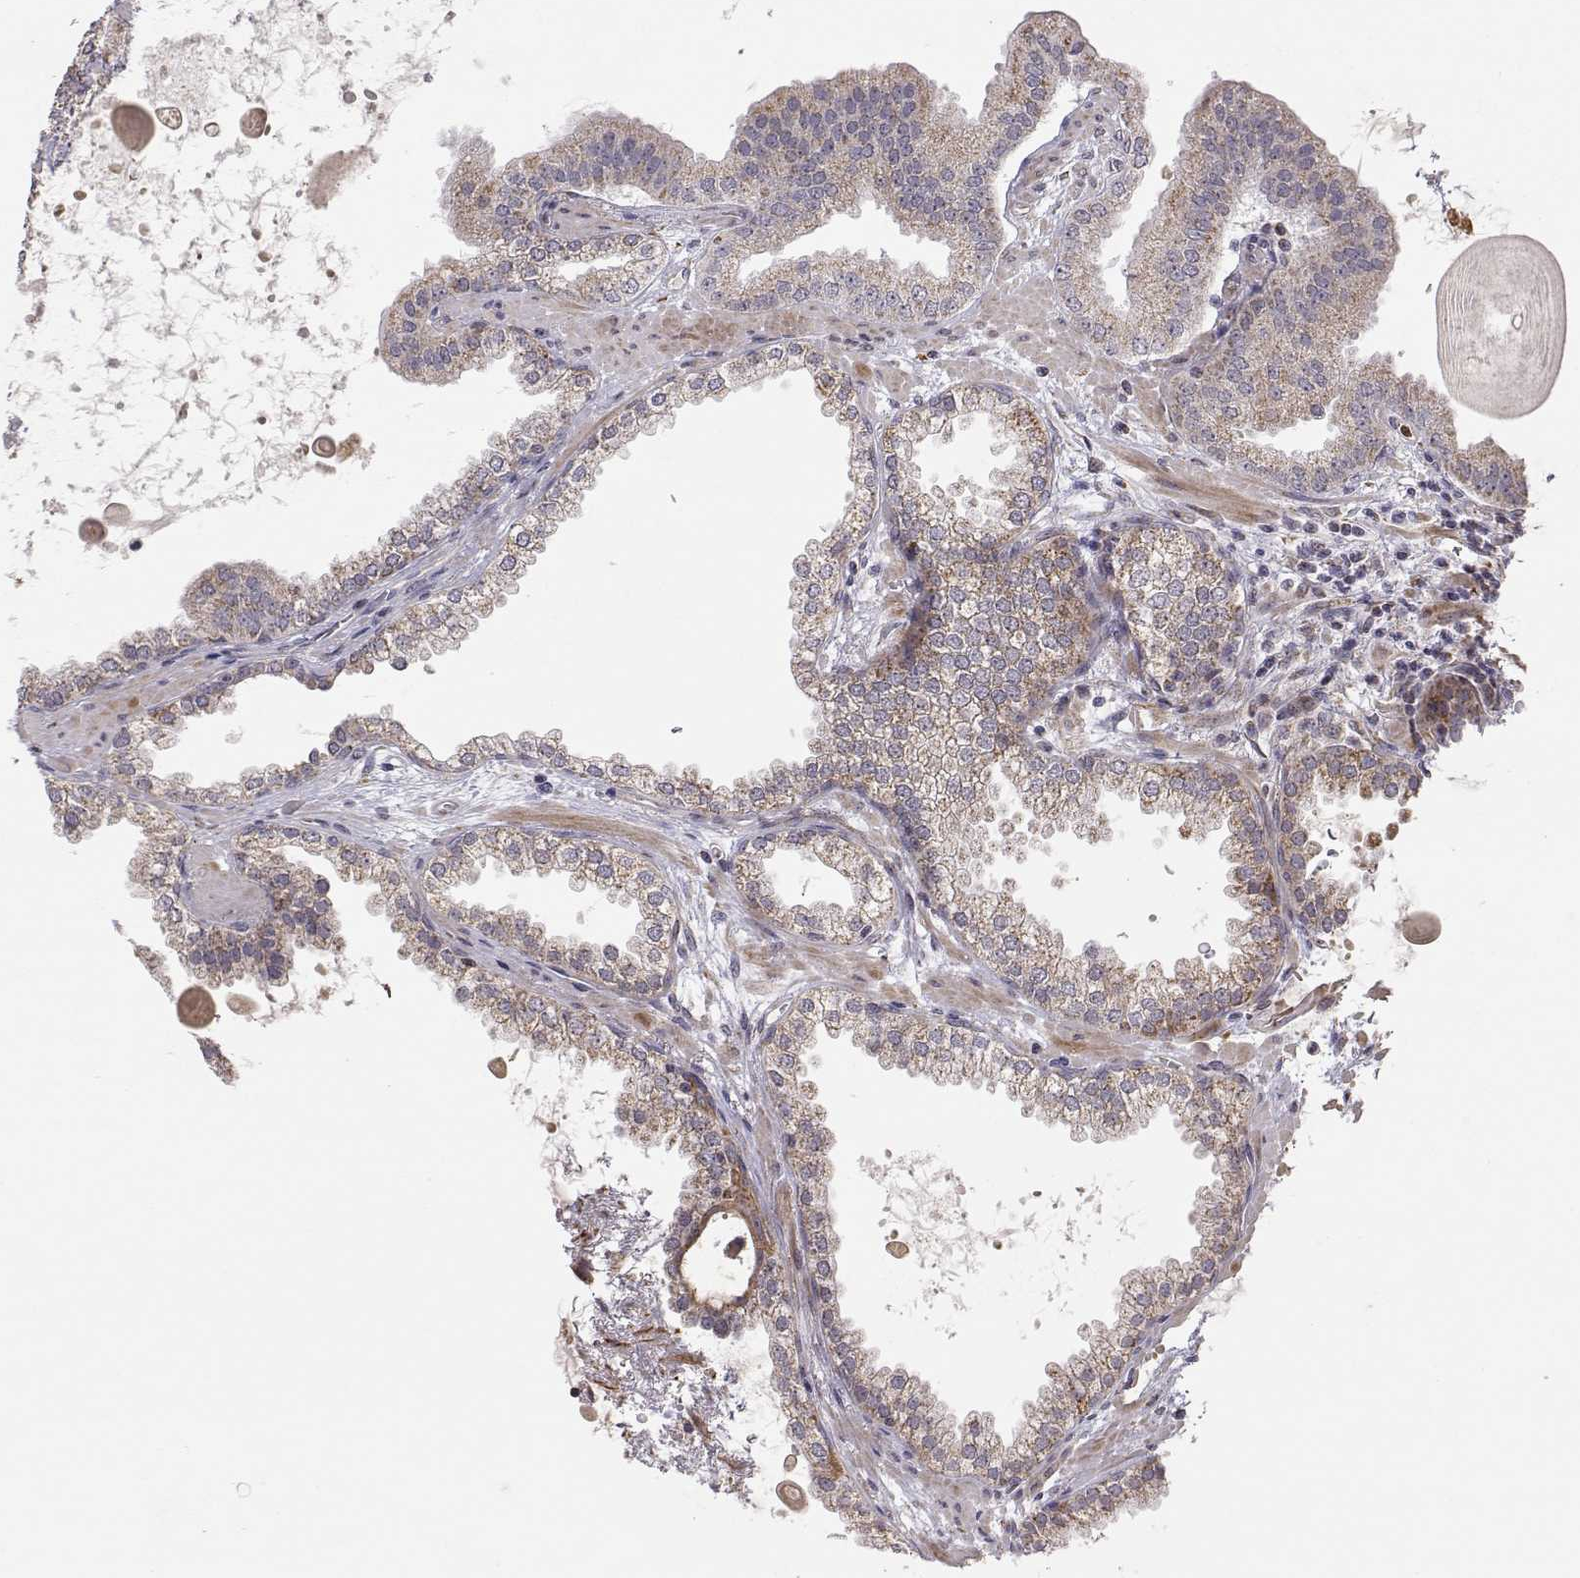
{"staining": {"intensity": "moderate", "quantity": "25%-75%", "location": "cytoplasmic/membranous"}, "tissue": "prostate cancer", "cell_type": "Tumor cells", "image_type": "cancer", "snomed": [{"axis": "morphology", "description": "Normal tissue, NOS"}, {"axis": "morphology", "description": "Adenocarcinoma, High grade"}, {"axis": "topography", "description": "Prostate"}], "caption": "Prostate cancer (adenocarcinoma (high-grade)) stained for a protein (brown) shows moderate cytoplasmic/membranous positive staining in about 25%-75% of tumor cells.", "gene": "EXOG", "patient": {"sex": "male", "age": 83}}